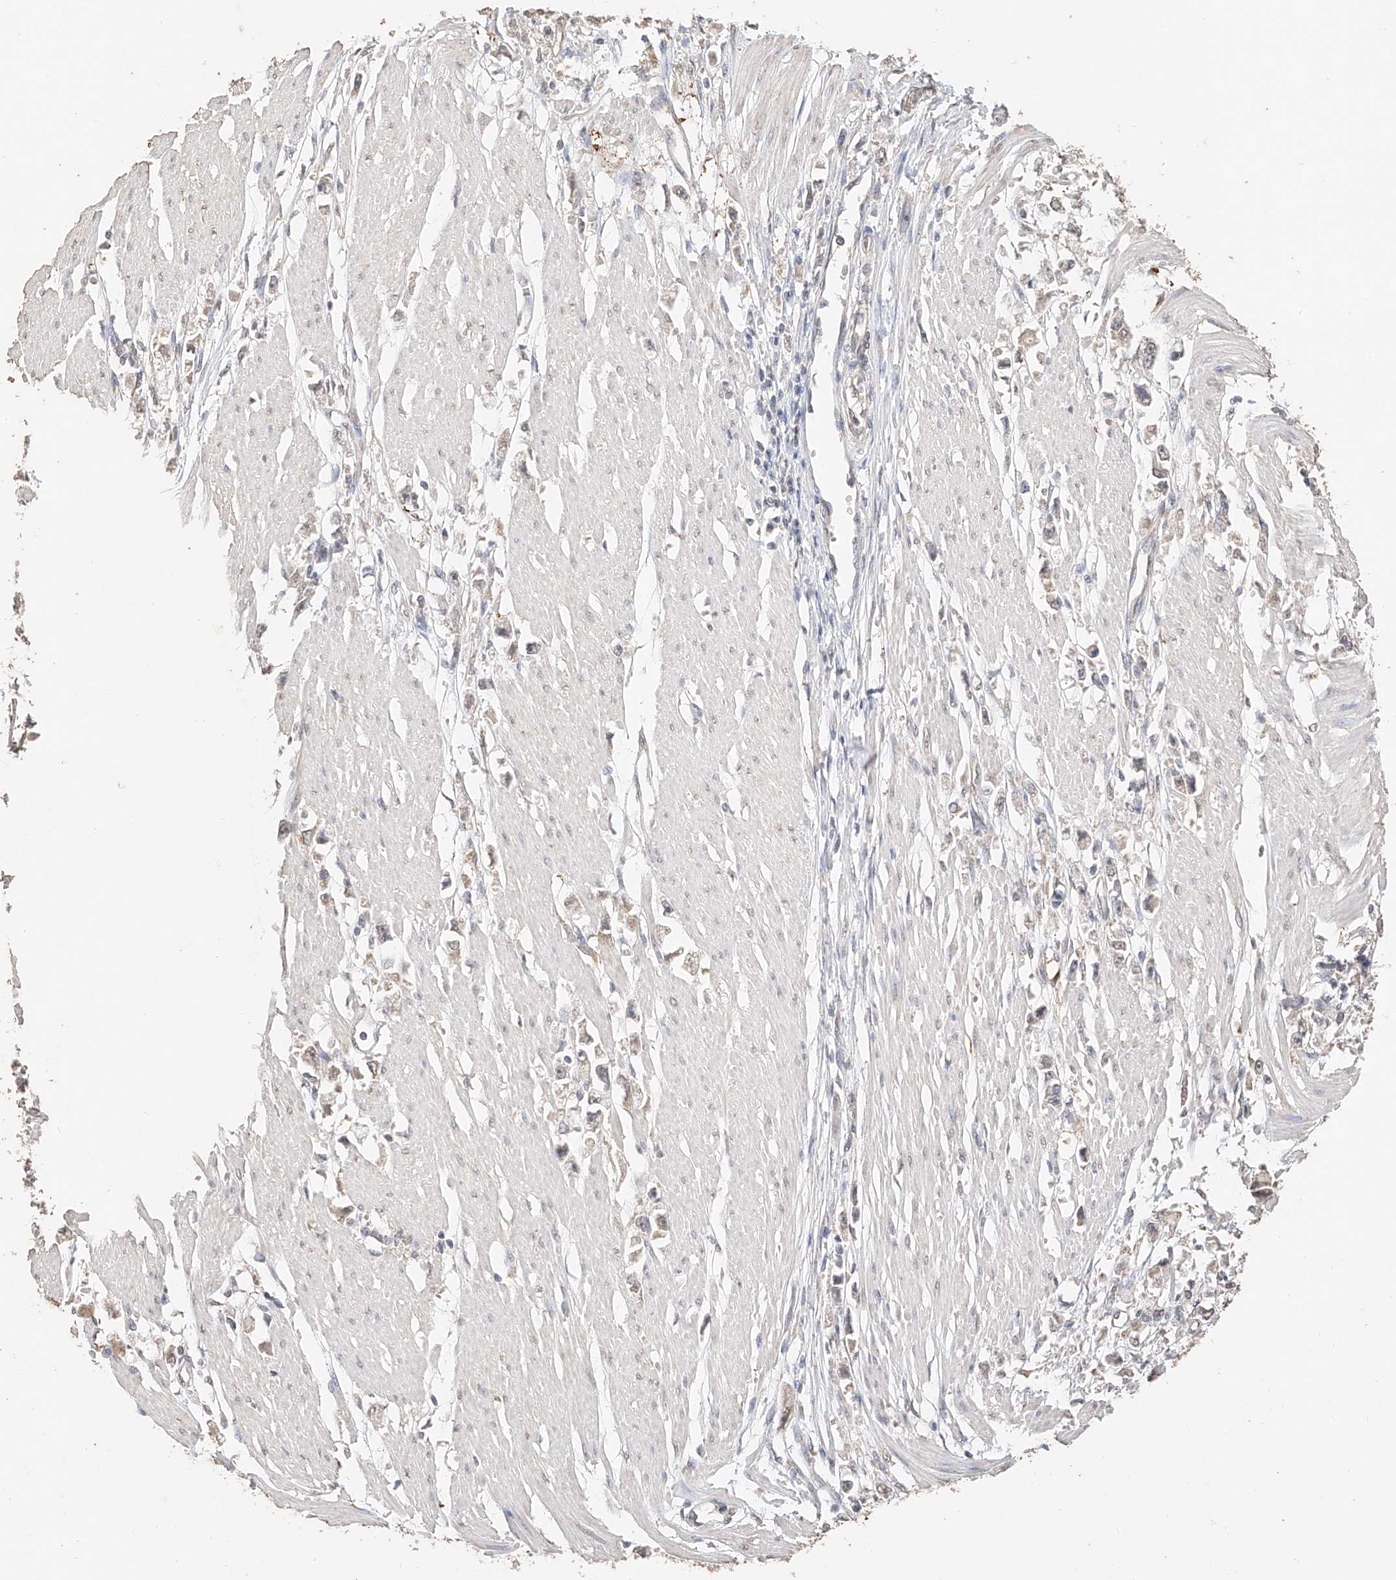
{"staining": {"intensity": "weak", "quantity": "<25%", "location": "cytoplasmic/membranous,nuclear"}, "tissue": "stomach cancer", "cell_type": "Tumor cells", "image_type": "cancer", "snomed": [{"axis": "morphology", "description": "Adenocarcinoma, NOS"}, {"axis": "topography", "description": "Stomach"}], "caption": "Micrograph shows no protein staining in tumor cells of stomach cancer tissue. (DAB immunohistochemistry (IHC), high magnification).", "gene": "IL22RA2", "patient": {"sex": "female", "age": 59}}